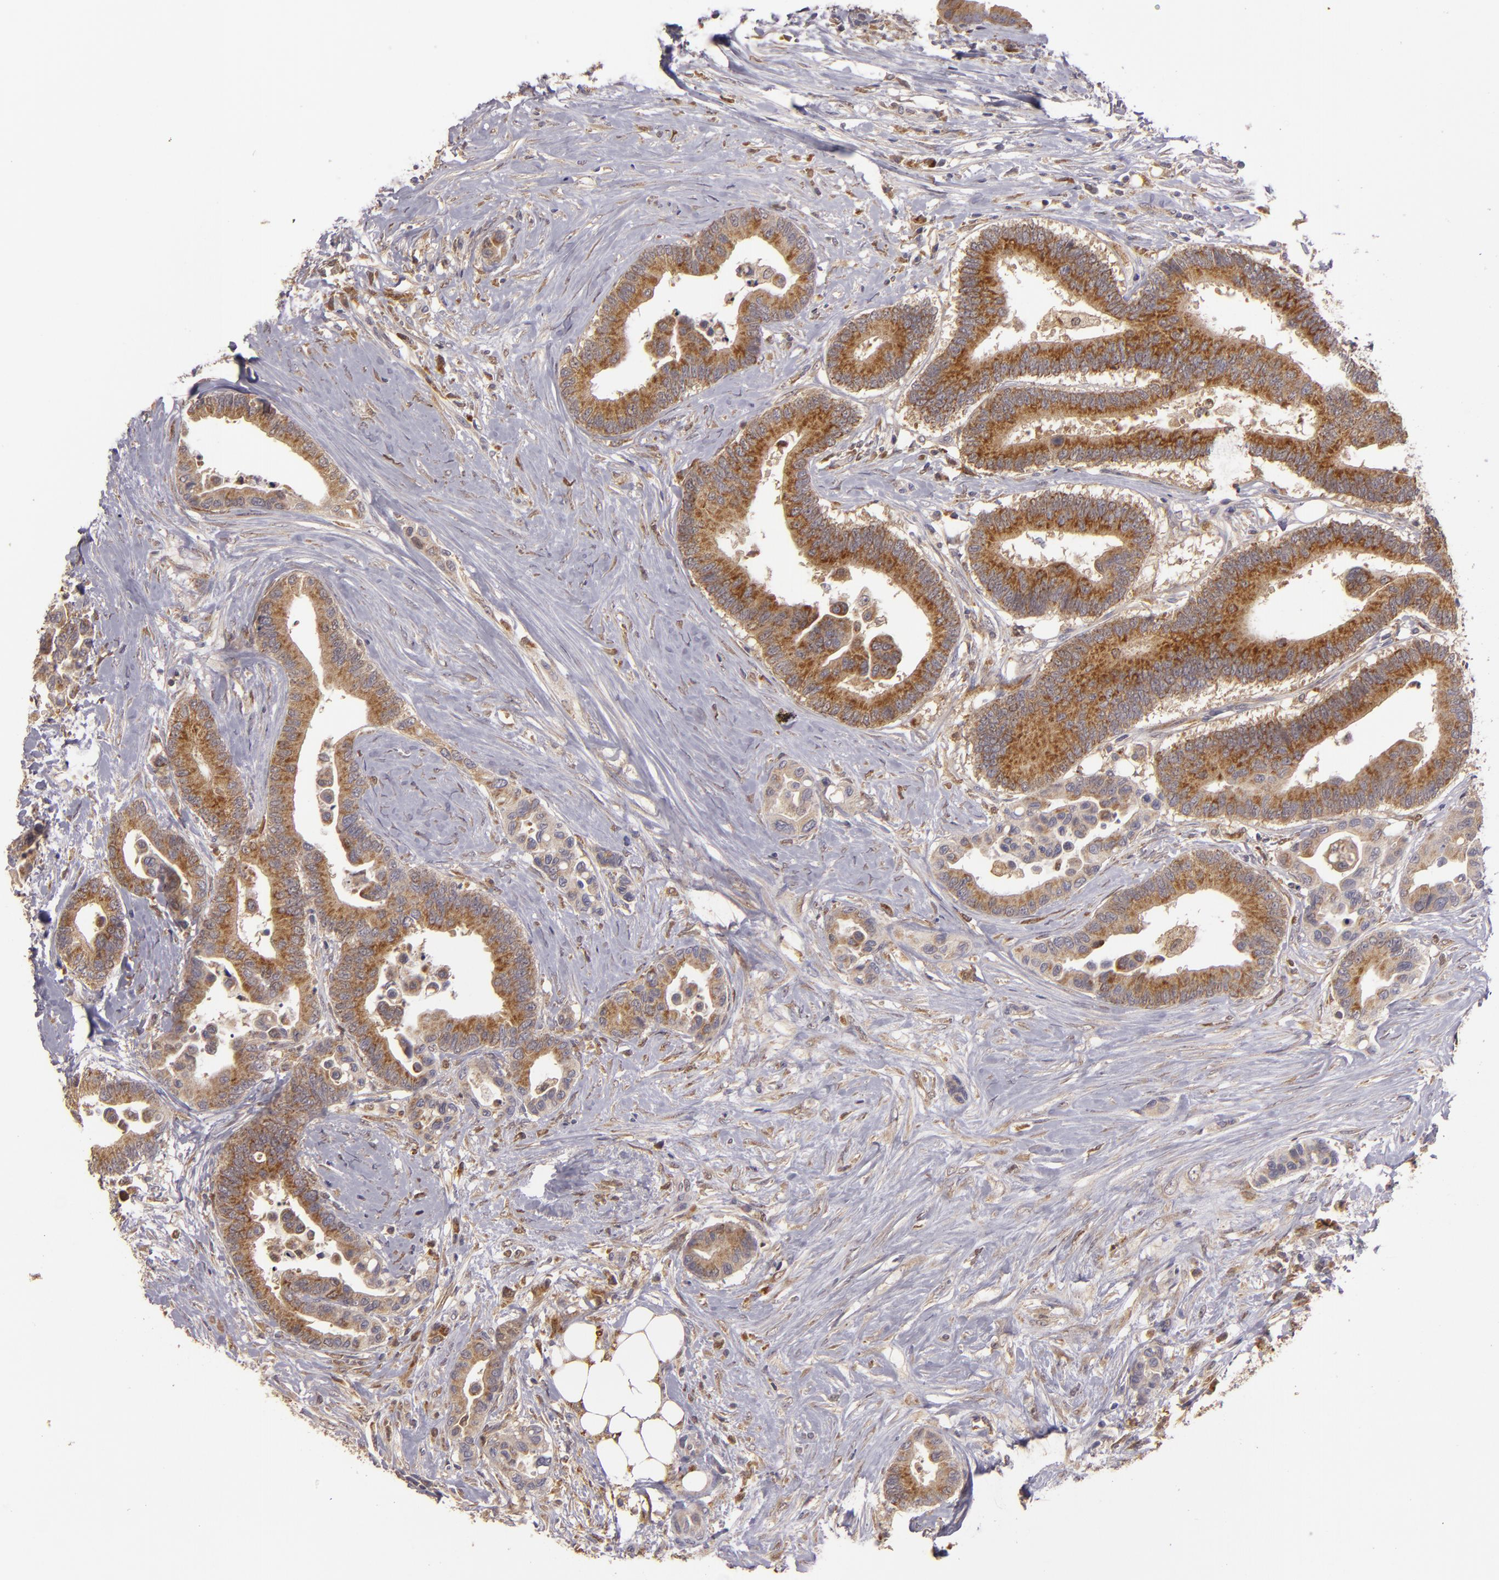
{"staining": {"intensity": "moderate", "quantity": ">75%", "location": "cytoplasmic/membranous"}, "tissue": "colorectal cancer", "cell_type": "Tumor cells", "image_type": "cancer", "snomed": [{"axis": "morphology", "description": "Adenocarcinoma, NOS"}, {"axis": "topography", "description": "Colon"}], "caption": "Immunohistochemistry photomicrograph of neoplastic tissue: human adenocarcinoma (colorectal) stained using IHC demonstrates medium levels of moderate protein expression localized specifically in the cytoplasmic/membranous of tumor cells, appearing as a cytoplasmic/membranous brown color.", "gene": "FHIT", "patient": {"sex": "male", "age": 82}}